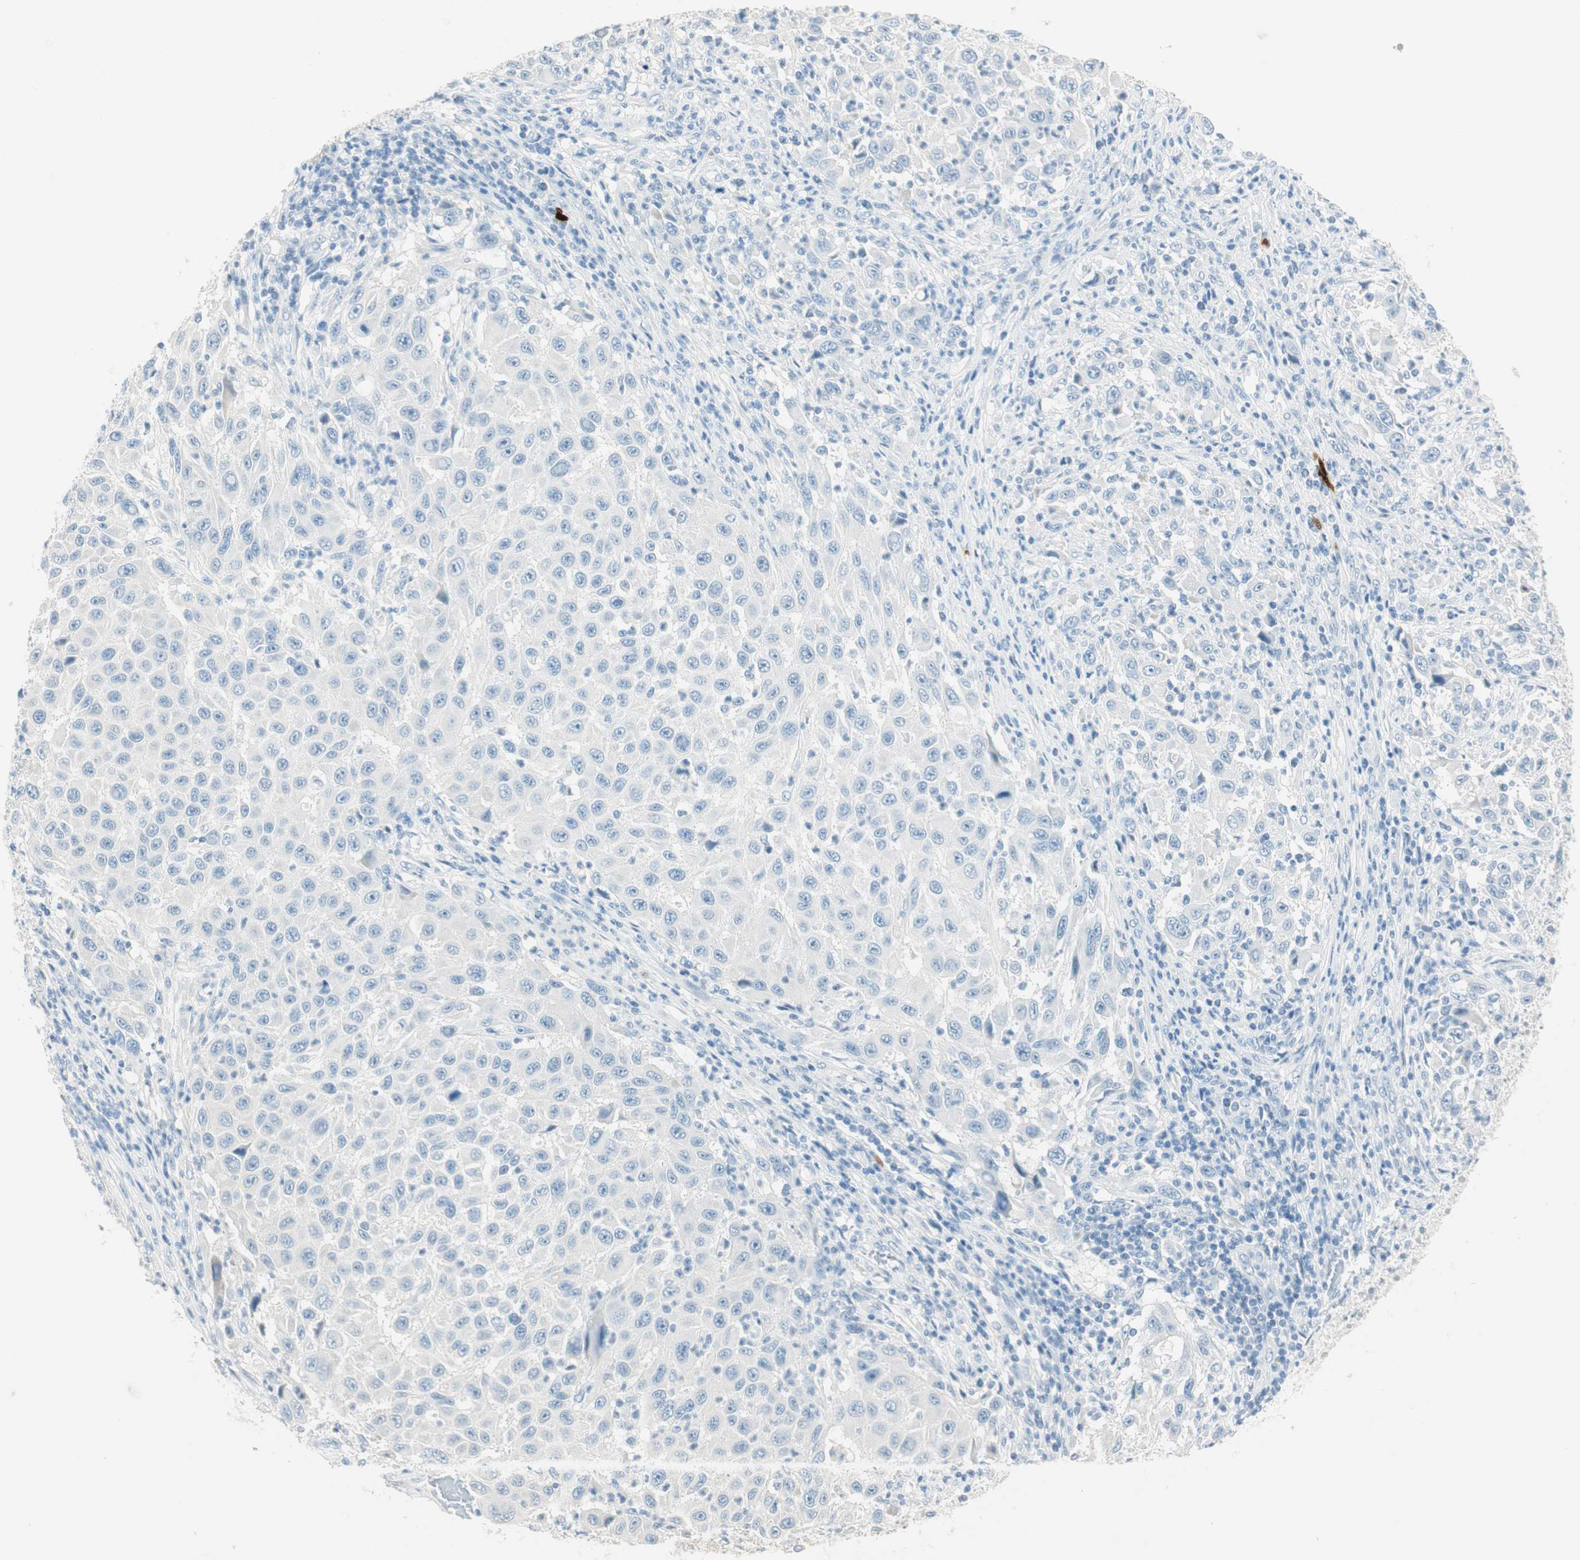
{"staining": {"intensity": "negative", "quantity": "none", "location": "none"}, "tissue": "melanoma", "cell_type": "Tumor cells", "image_type": "cancer", "snomed": [{"axis": "morphology", "description": "Malignant melanoma, Metastatic site"}, {"axis": "topography", "description": "Lymph node"}], "caption": "Tumor cells show no significant protein expression in malignant melanoma (metastatic site). (Immunohistochemistry, brightfield microscopy, high magnification).", "gene": "HPGD", "patient": {"sex": "male", "age": 61}}